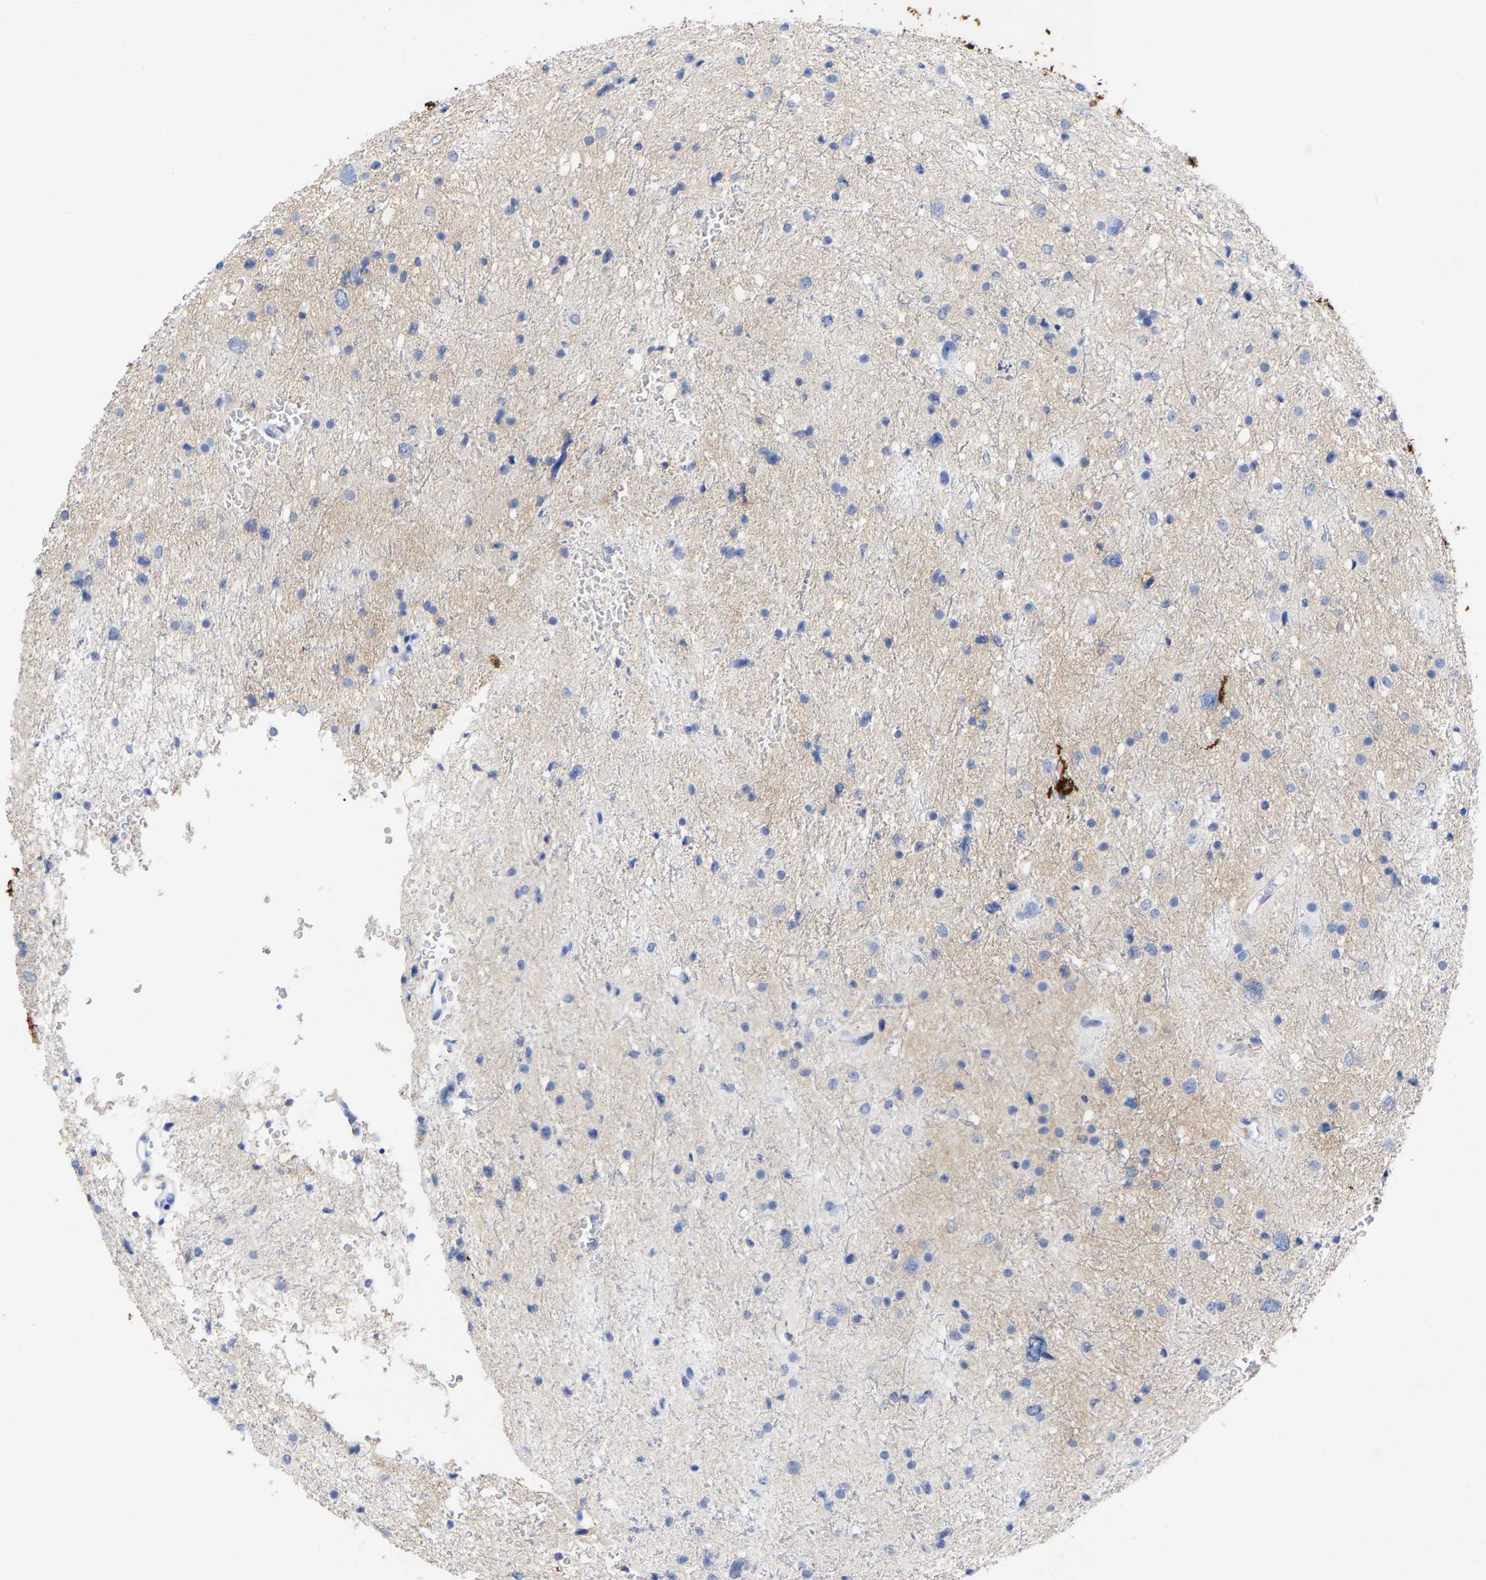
{"staining": {"intensity": "weak", "quantity": "<25%", "location": "cytoplasmic/membranous"}, "tissue": "glioma", "cell_type": "Tumor cells", "image_type": "cancer", "snomed": [{"axis": "morphology", "description": "Glioma, malignant, Low grade"}, {"axis": "topography", "description": "Brain"}], "caption": "Immunohistochemistry (IHC) histopathology image of glioma stained for a protein (brown), which shows no positivity in tumor cells.", "gene": "HAPLN1", "patient": {"sex": "female", "age": 37}}